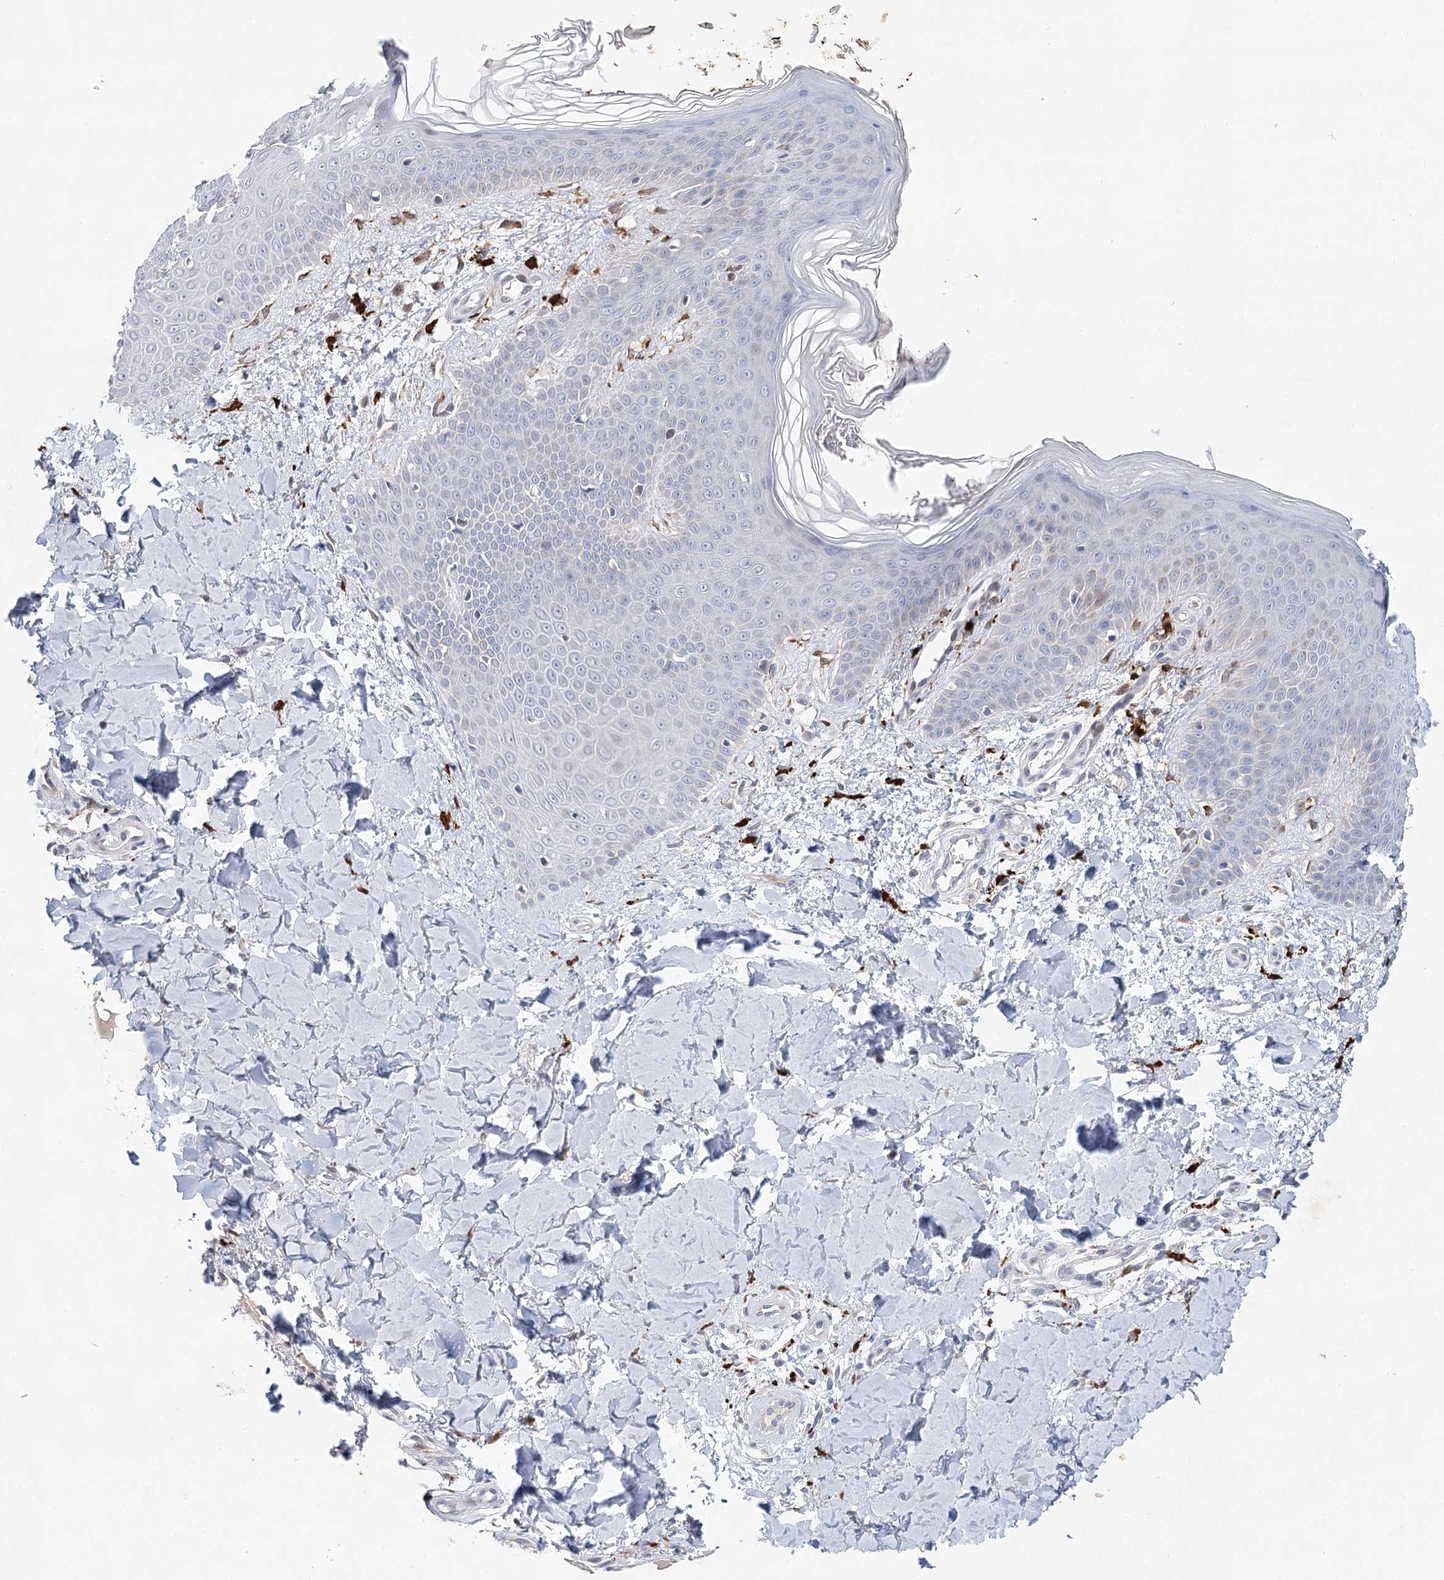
{"staining": {"intensity": "strong", "quantity": "25%-75%", "location": "cytoplasmic/membranous"}, "tissue": "skin", "cell_type": "Fibroblasts", "image_type": "normal", "snomed": [{"axis": "morphology", "description": "Normal tissue, NOS"}, {"axis": "topography", "description": "Skin"}], "caption": "Strong cytoplasmic/membranous positivity is seen in approximately 25%-75% of fibroblasts in unremarkable skin.", "gene": "SLC19A3", "patient": {"sex": "male", "age": 36}}